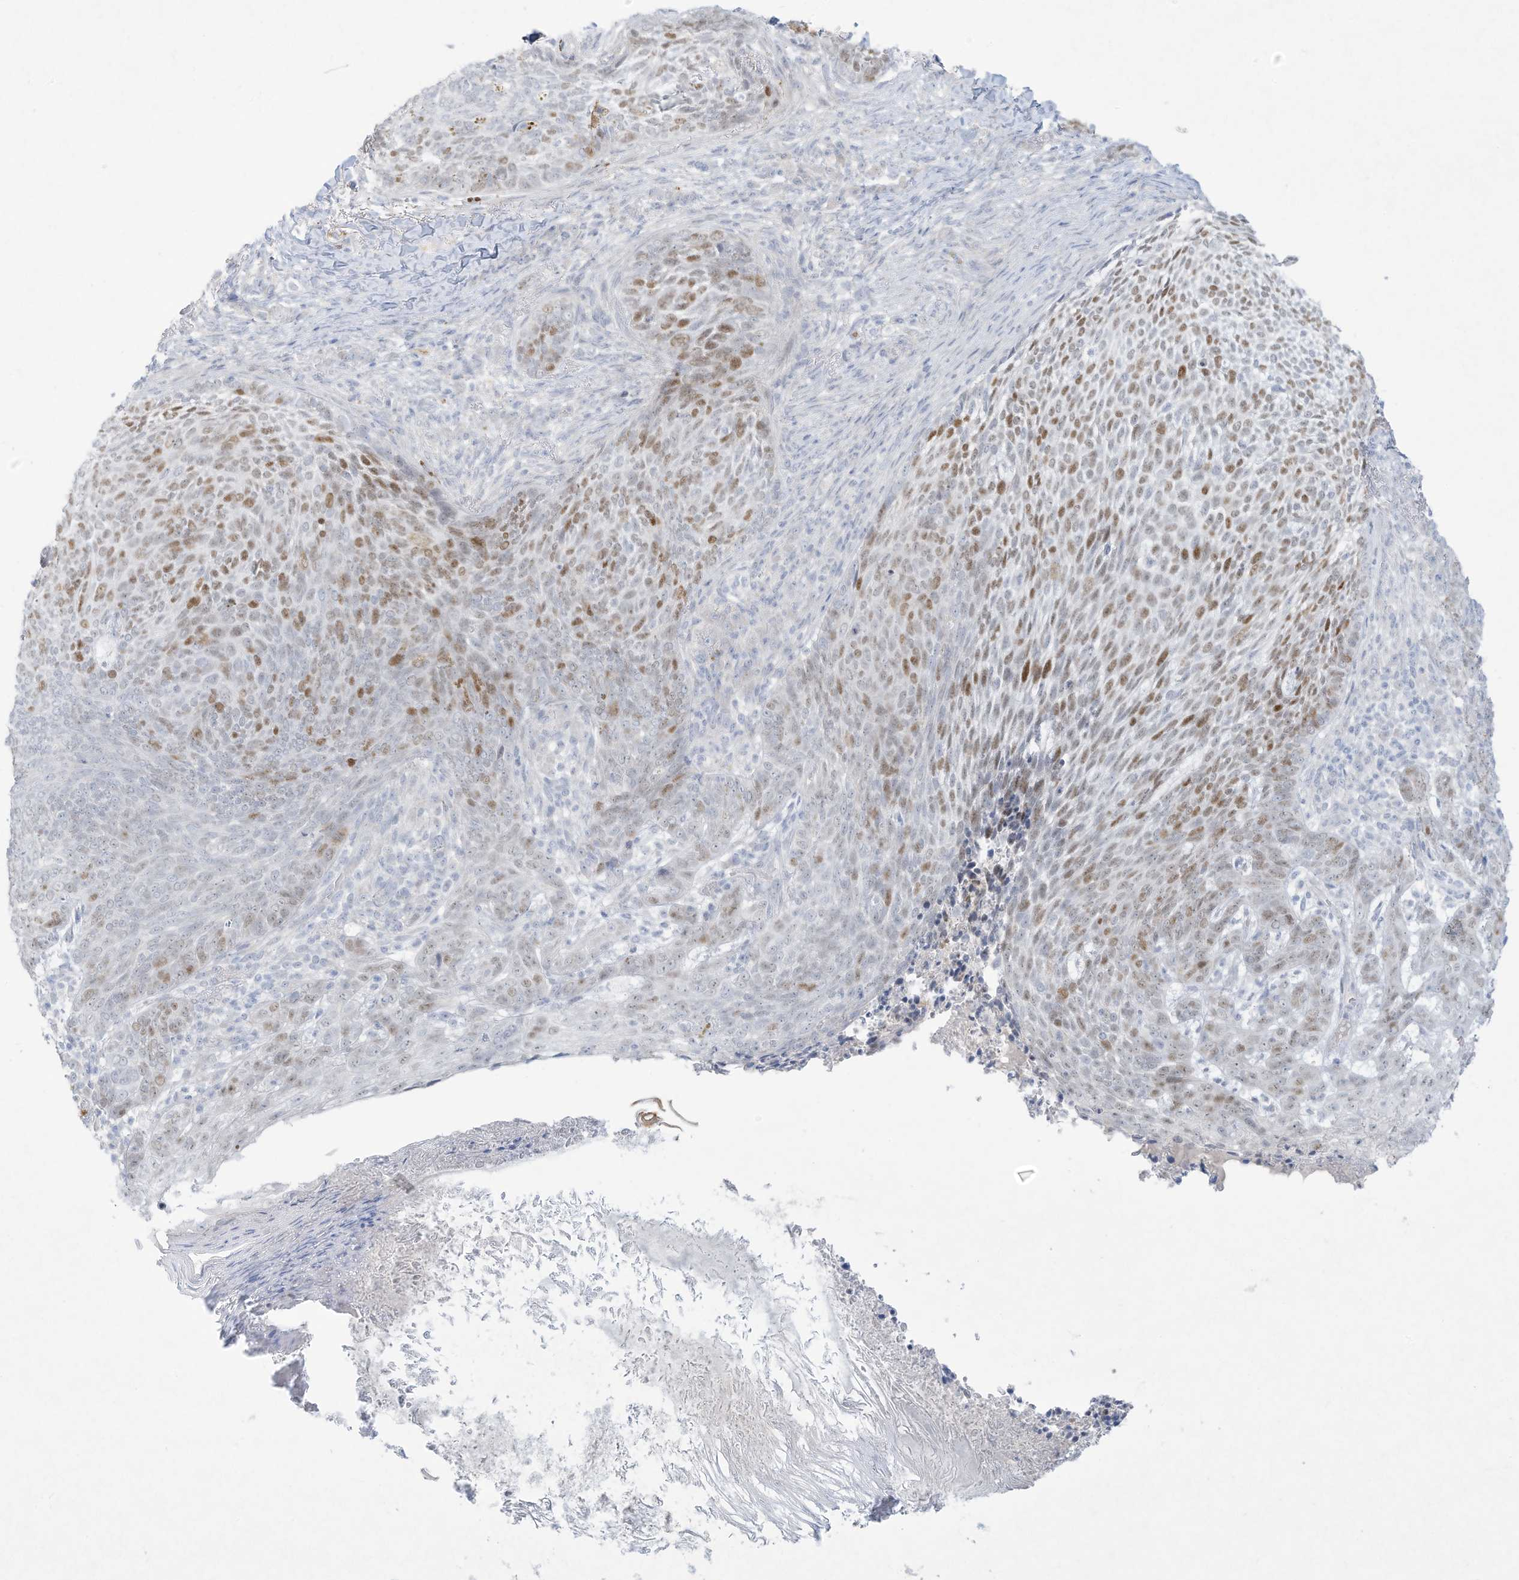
{"staining": {"intensity": "moderate", "quantity": "25%-75%", "location": "nuclear"}, "tissue": "skin cancer", "cell_type": "Tumor cells", "image_type": "cancer", "snomed": [{"axis": "morphology", "description": "Basal cell carcinoma"}, {"axis": "topography", "description": "Skin"}], "caption": "This is a micrograph of IHC staining of skin cancer, which shows moderate positivity in the nuclear of tumor cells.", "gene": "PAX6", "patient": {"sex": "male", "age": 85}}